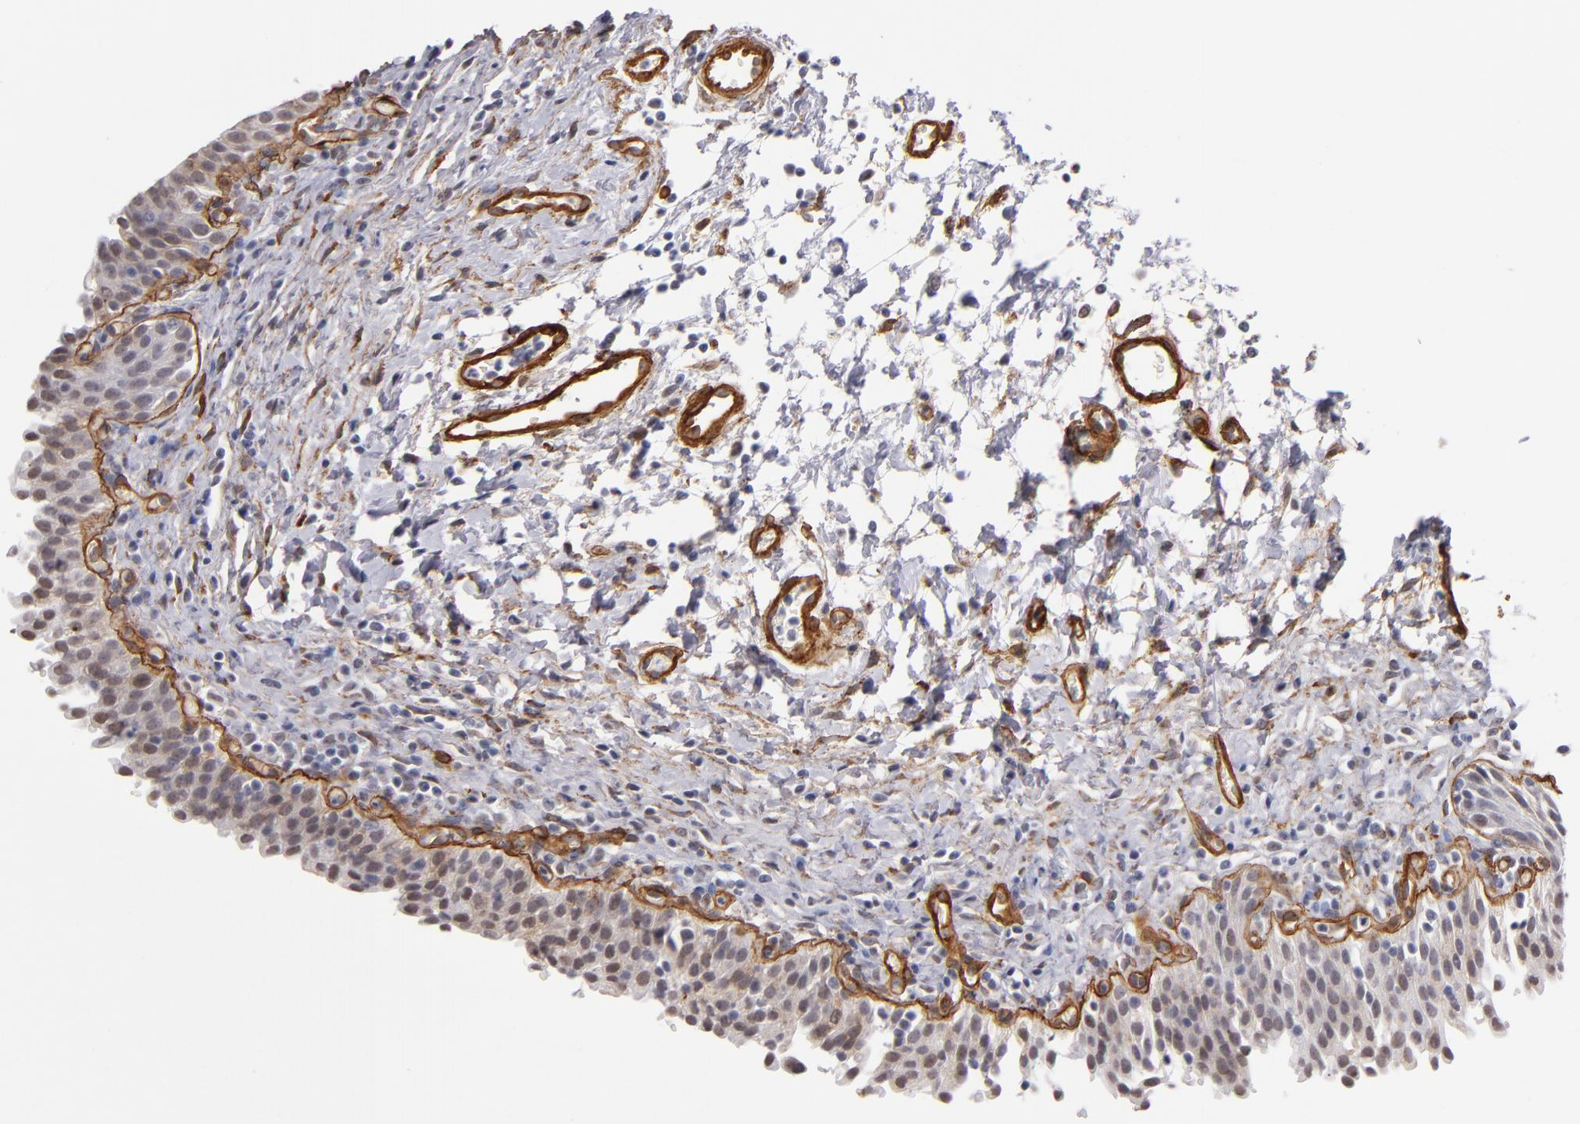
{"staining": {"intensity": "strong", "quantity": ">75%", "location": "cytoplasmic/membranous,nuclear"}, "tissue": "urinary bladder", "cell_type": "Urothelial cells", "image_type": "normal", "snomed": [{"axis": "morphology", "description": "Normal tissue, NOS"}, {"axis": "topography", "description": "Urinary bladder"}], "caption": "Approximately >75% of urothelial cells in benign urinary bladder demonstrate strong cytoplasmic/membranous,nuclear protein expression as visualized by brown immunohistochemical staining.", "gene": "LAMC1", "patient": {"sex": "male", "age": 51}}